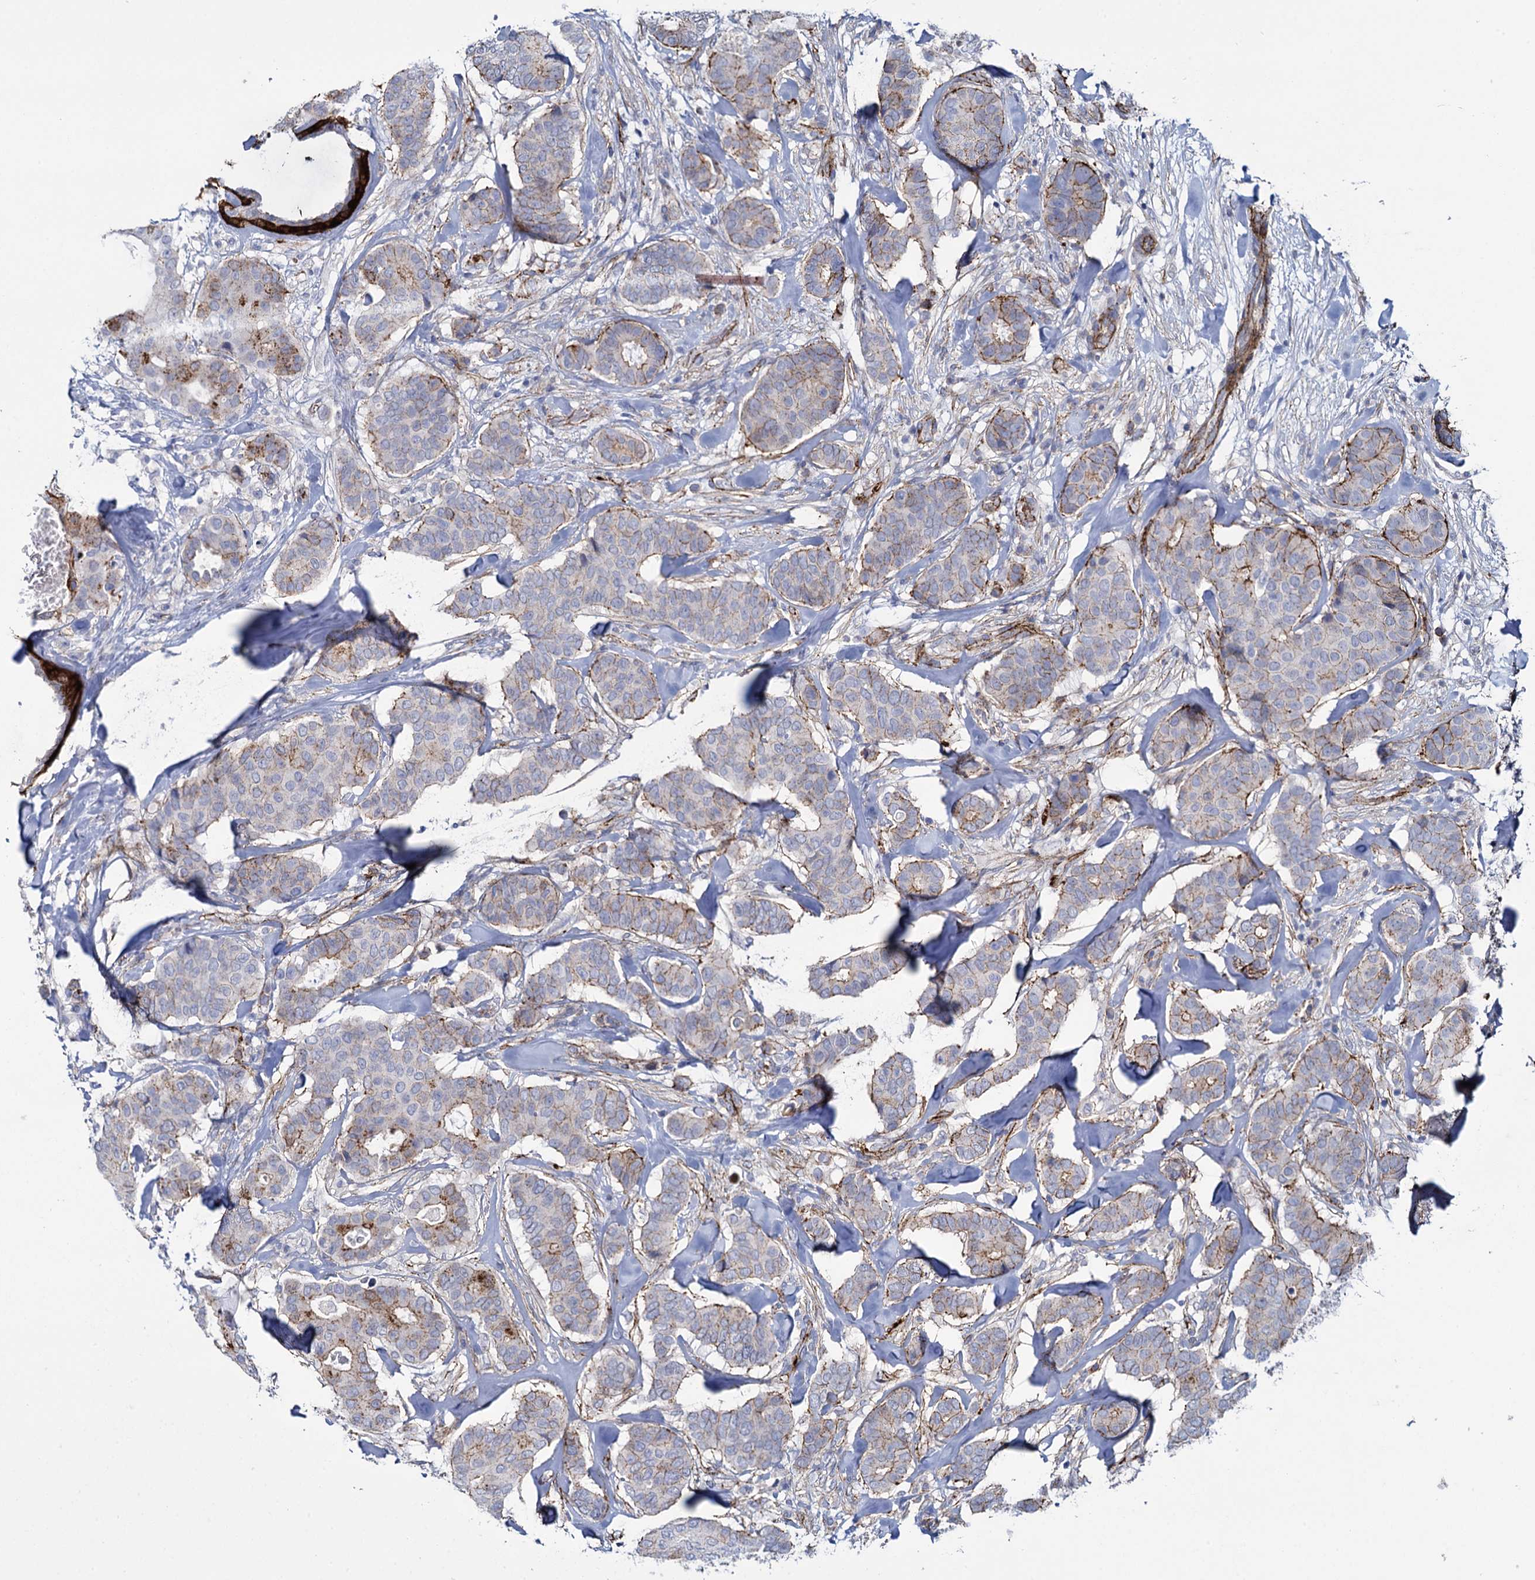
{"staining": {"intensity": "weak", "quantity": "25%-75%", "location": "cytoplasmic/membranous"}, "tissue": "breast cancer", "cell_type": "Tumor cells", "image_type": "cancer", "snomed": [{"axis": "morphology", "description": "Duct carcinoma"}, {"axis": "topography", "description": "Breast"}], "caption": "Protein expression by immunohistochemistry (IHC) displays weak cytoplasmic/membranous positivity in approximately 25%-75% of tumor cells in intraductal carcinoma (breast).", "gene": "SNCG", "patient": {"sex": "female", "age": 75}}